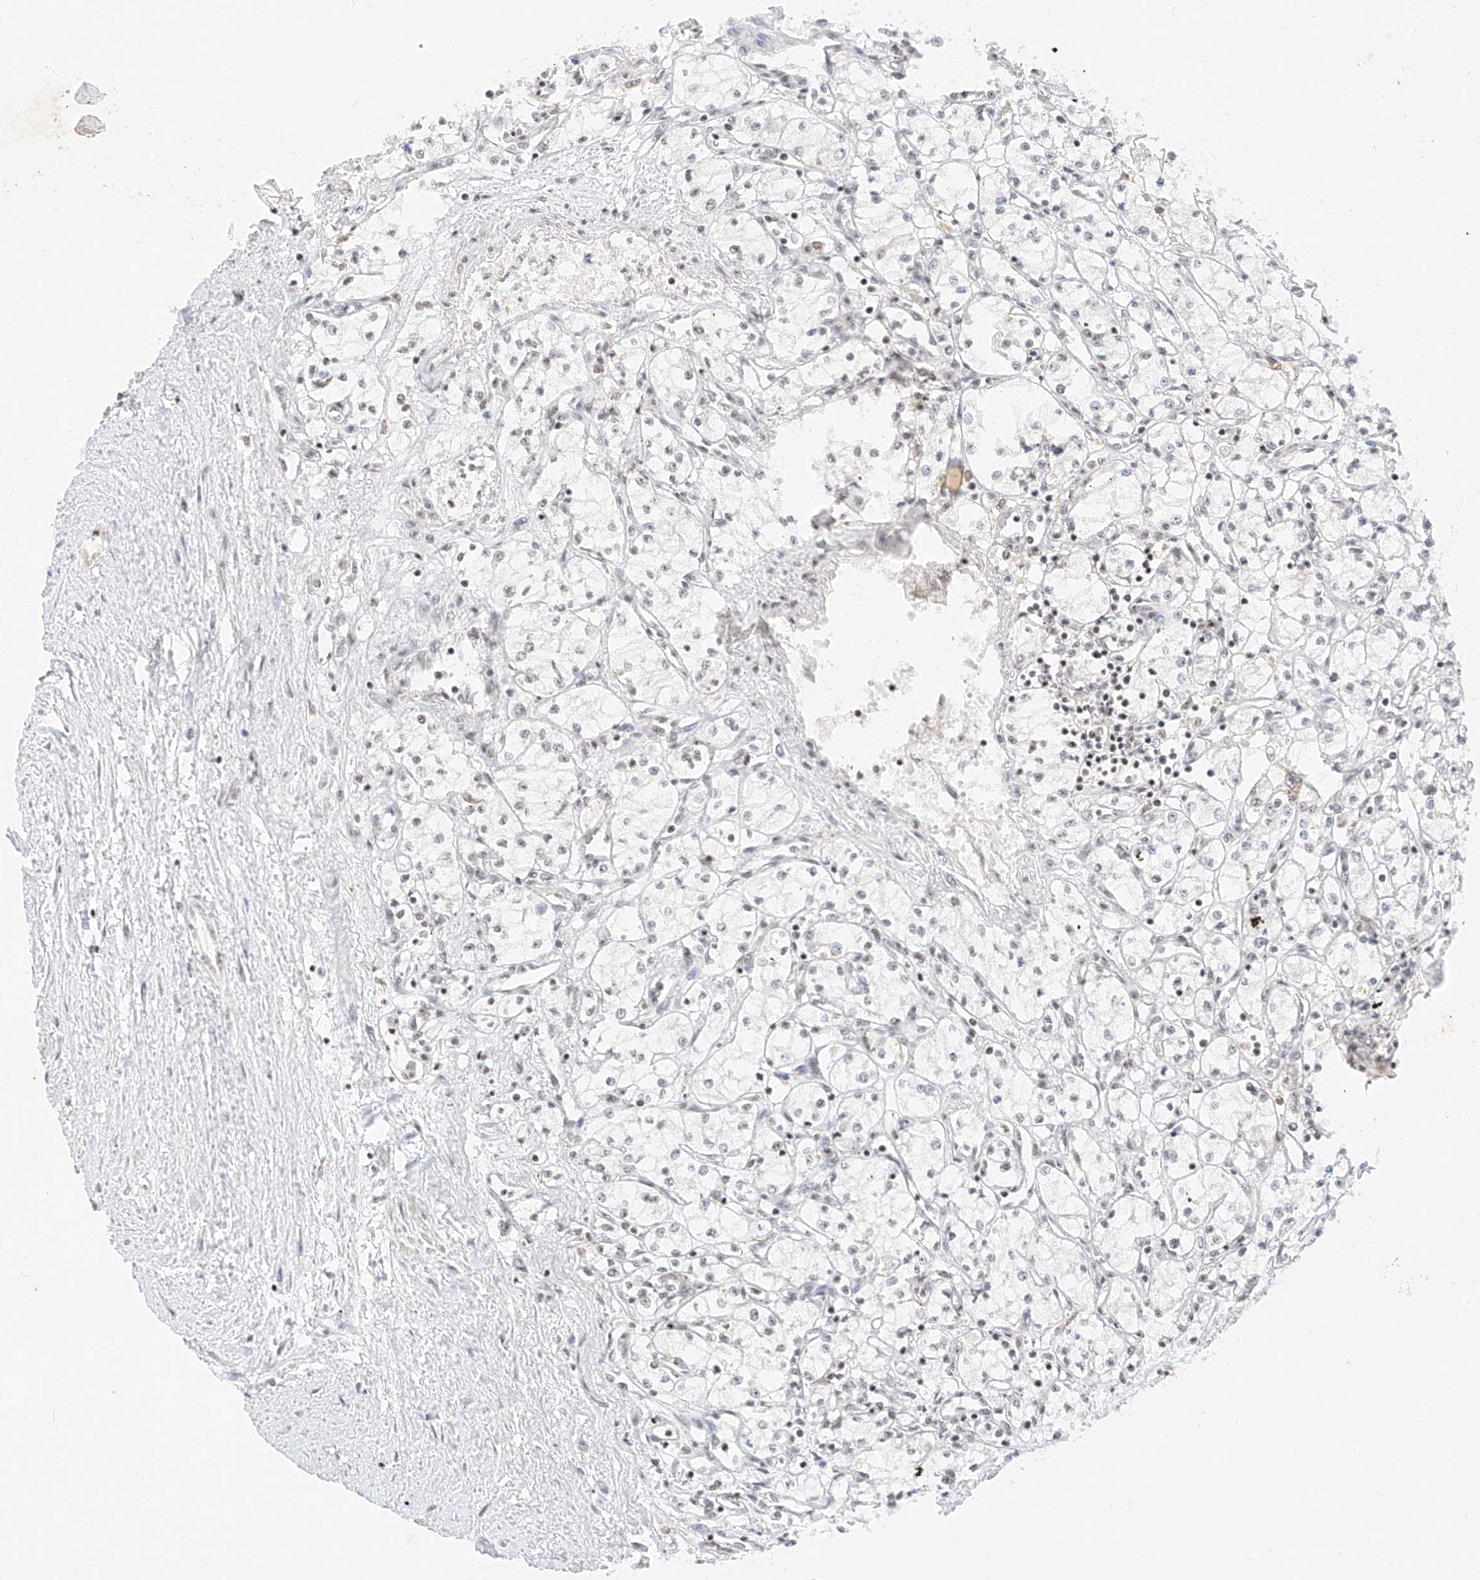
{"staining": {"intensity": "negative", "quantity": "none", "location": "none"}, "tissue": "renal cancer", "cell_type": "Tumor cells", "image_type": "cancer", "snomed": [{"axis": "morphology", "description": "Adenocarcinoma, NOS"}, {"axis": "topography", "description": "Kidney"}], "caption": "Immunohistochemical staining of human renal cancer shows no significant positivity in tumor cells.", "gene": "NRF1", "patient": {"sex": "male", "age": 59}}